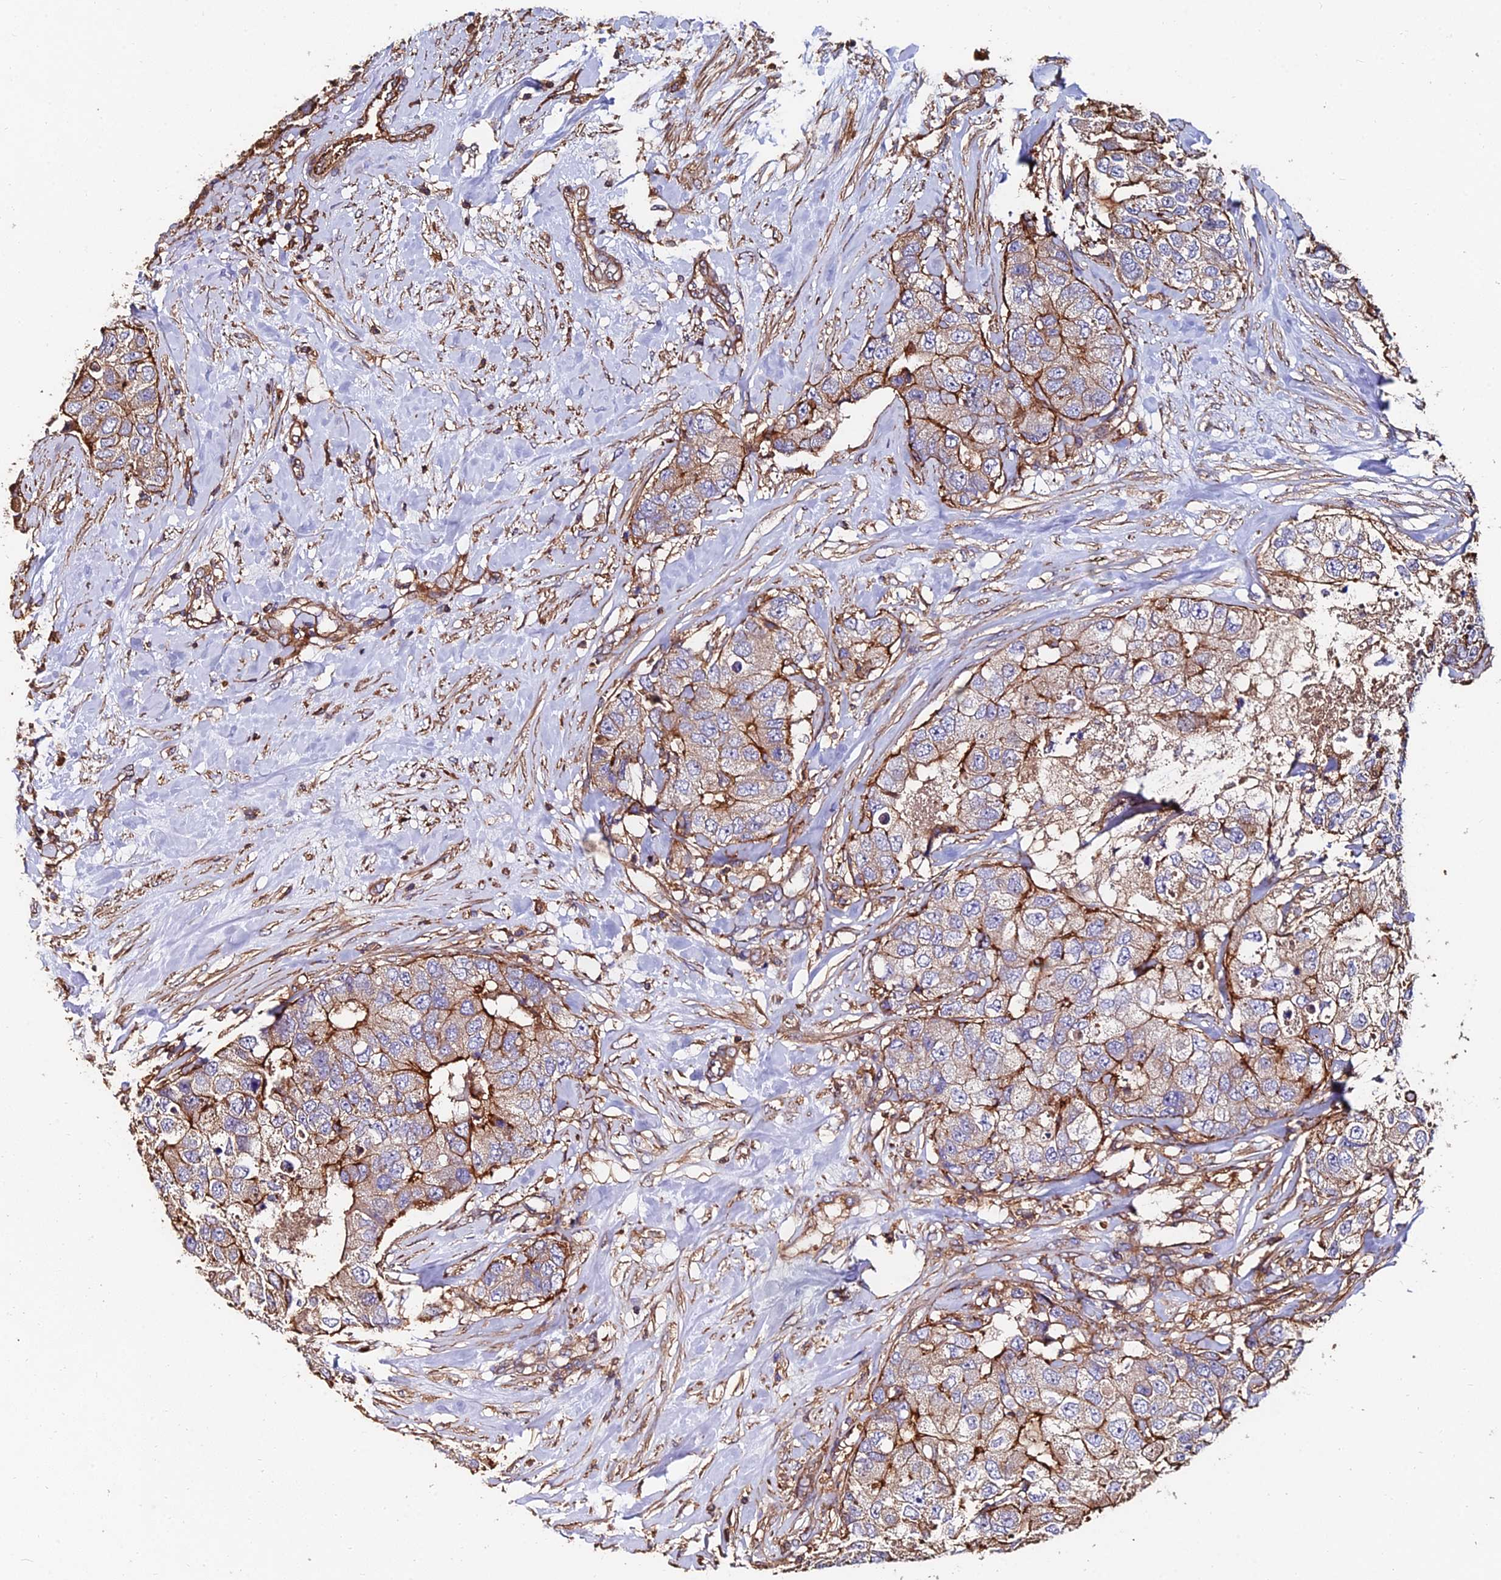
{"staining": {"intensity": "moderate", "quantity": "25%-75%", "location": "cytoplasmic/membranous"}, "tissue": "breast cancer", "cell_type": "Tumor cells", "image_type": "cancer", "snomed": [{"axis": "morphology", "description": "Duct carcinoma"}, {"axis": "topography", "description": "Breast"}], "caption": "Infiltrating ductal carcinoma (breast) stained for a protein (brown) exhibits moderate cytoplasmic/membranous positive positivity in approximately 25%-75% of tumor cells.", "gene": "EXT1", "patient": {"sex": "female", "age": 62}}